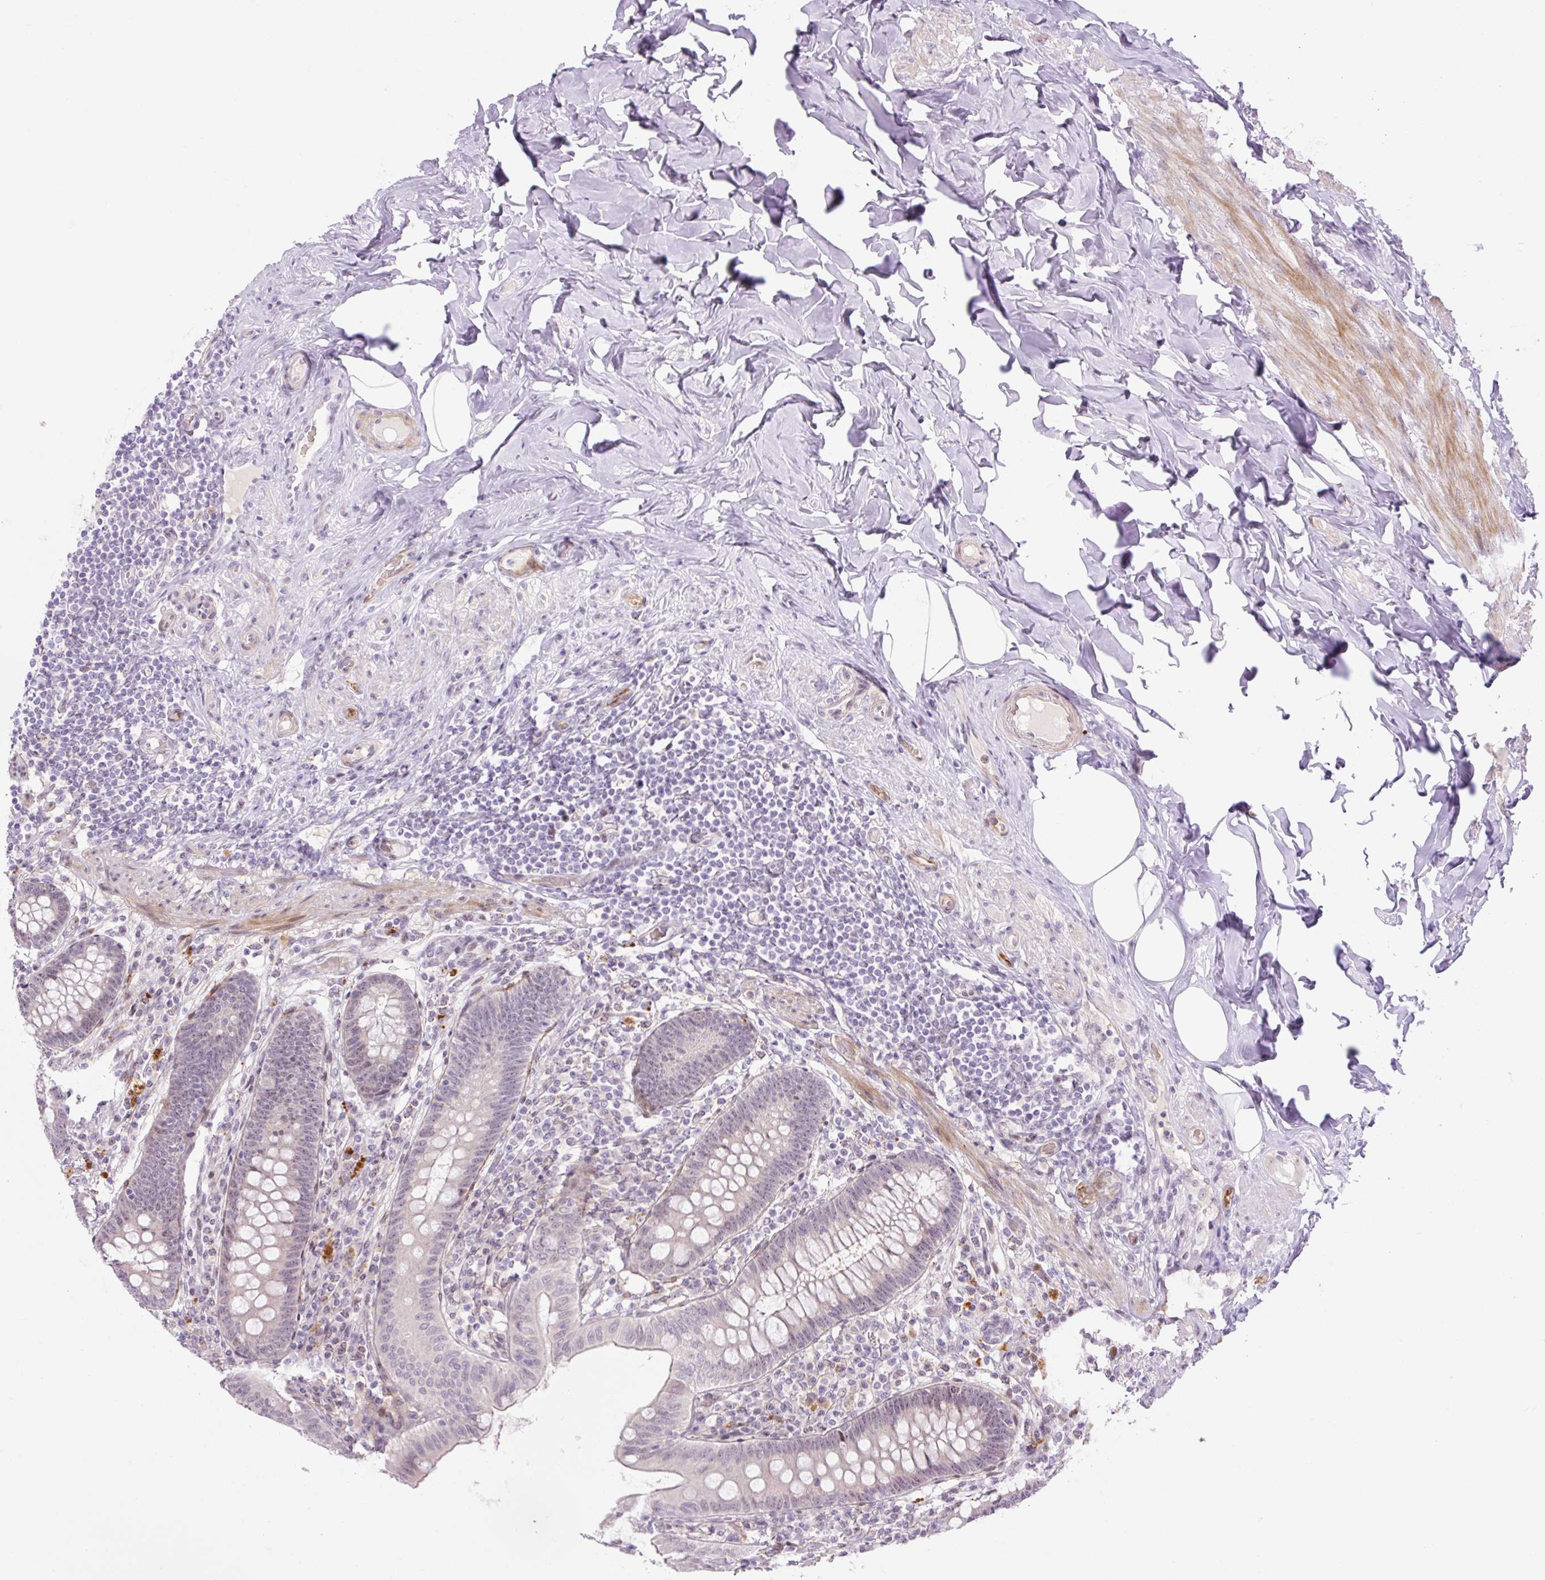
{"staining": {"intensity": "weak", "quantity": "25%-75%", "location": "nuclear"}, "tissue": "appendix", "cell_type": "Glandular cells", "image_type": "normal", "snomed": [{"axis": "morphology", "description": "Normal tissue, NOS"}, {"axis": "topography", "description": "Appendix"}], "caption": "Immunohistochemical staining of unremarkable appendix demonstrates 25%-75% levels of weak nuclear protein positivity in approximately 25%-75% of glandular cells.", "gene": "ENSG00000268750", "patient": {"sex": "male", "age": 71}}